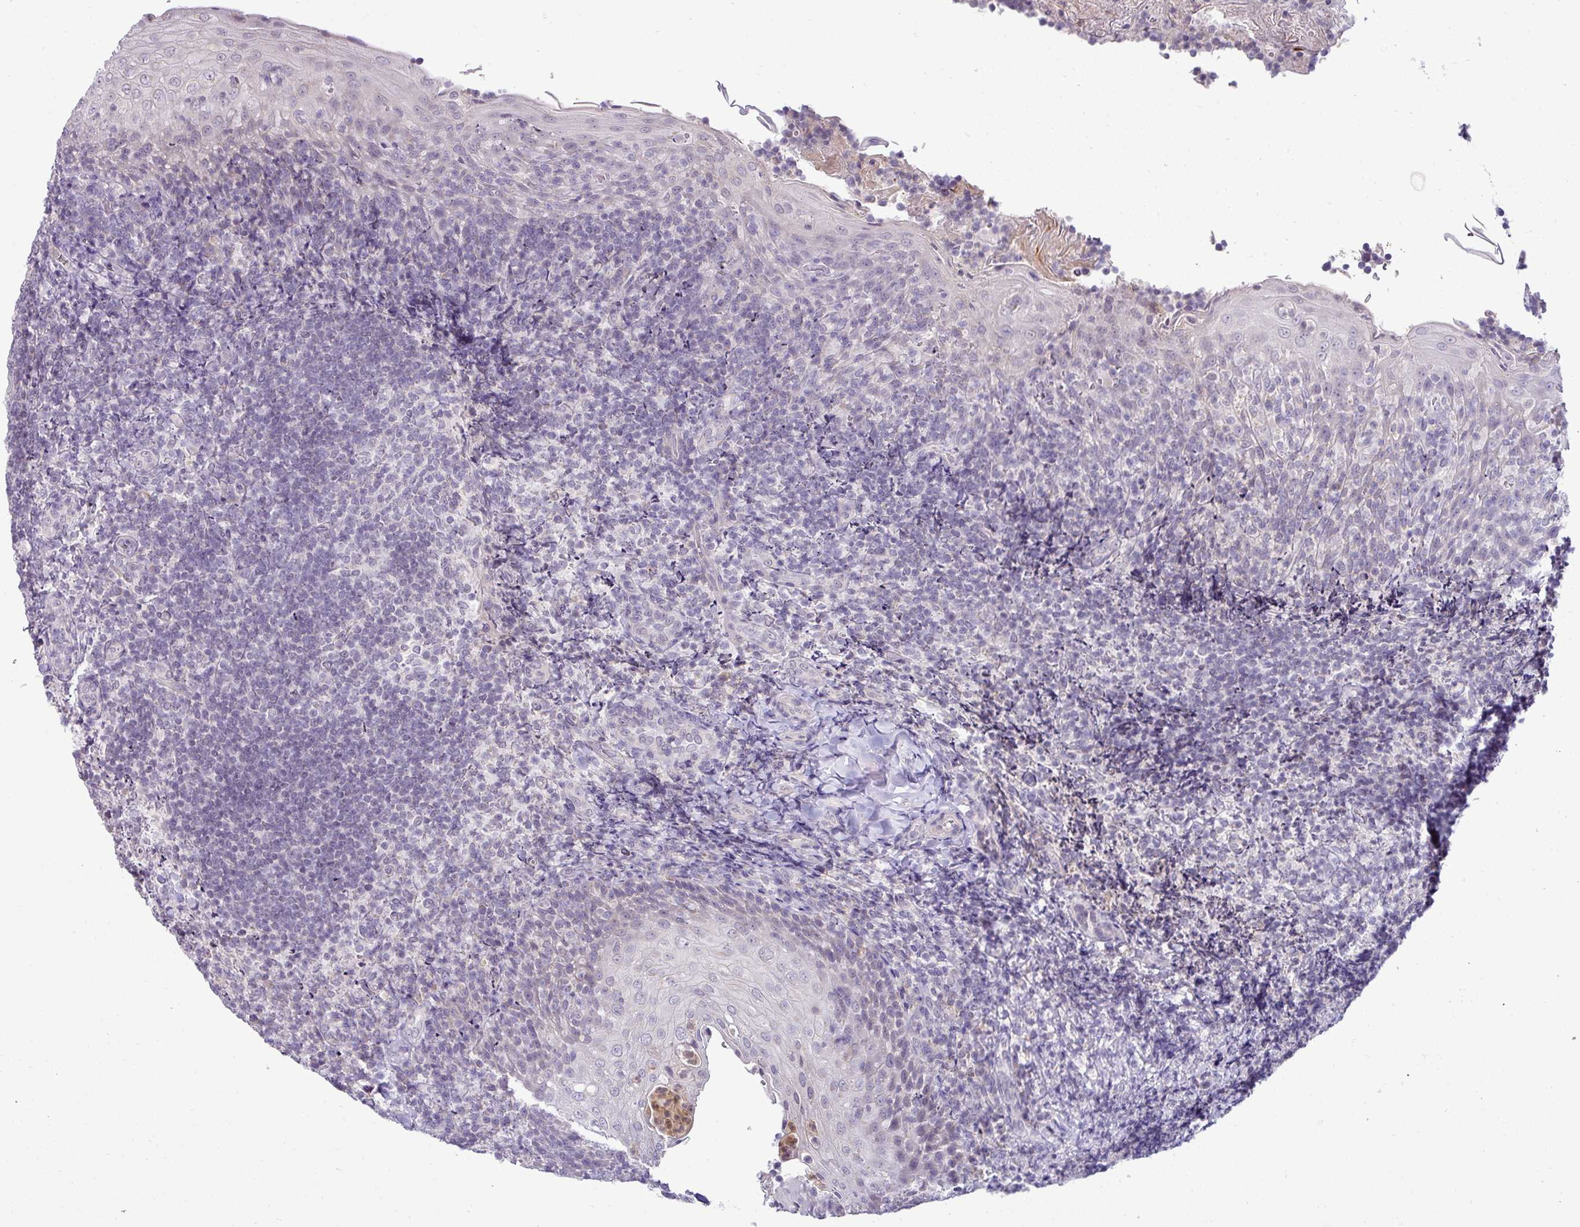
{"staining": {"intensity": "negative", "quantity": "none", "location": "none"}, "tissue": "tonsil", "cell_type": "Germinal center cells", "image_type": "normal", "snomed": [{"axis": "morphology", "description": "Normal tissue, NOS"}, {"axis": "topography", "description": "Tonsil"}], "caption": "High power microscopy histopathology image of an immunohistochemistry photomicrograph of normal tonsil, revealing no significant staining in germinal center cells. (IHC, brightfield microscopy, high magnification).", "gene": "HBEGF", "patient": {"sex": "female", "age": 10}}